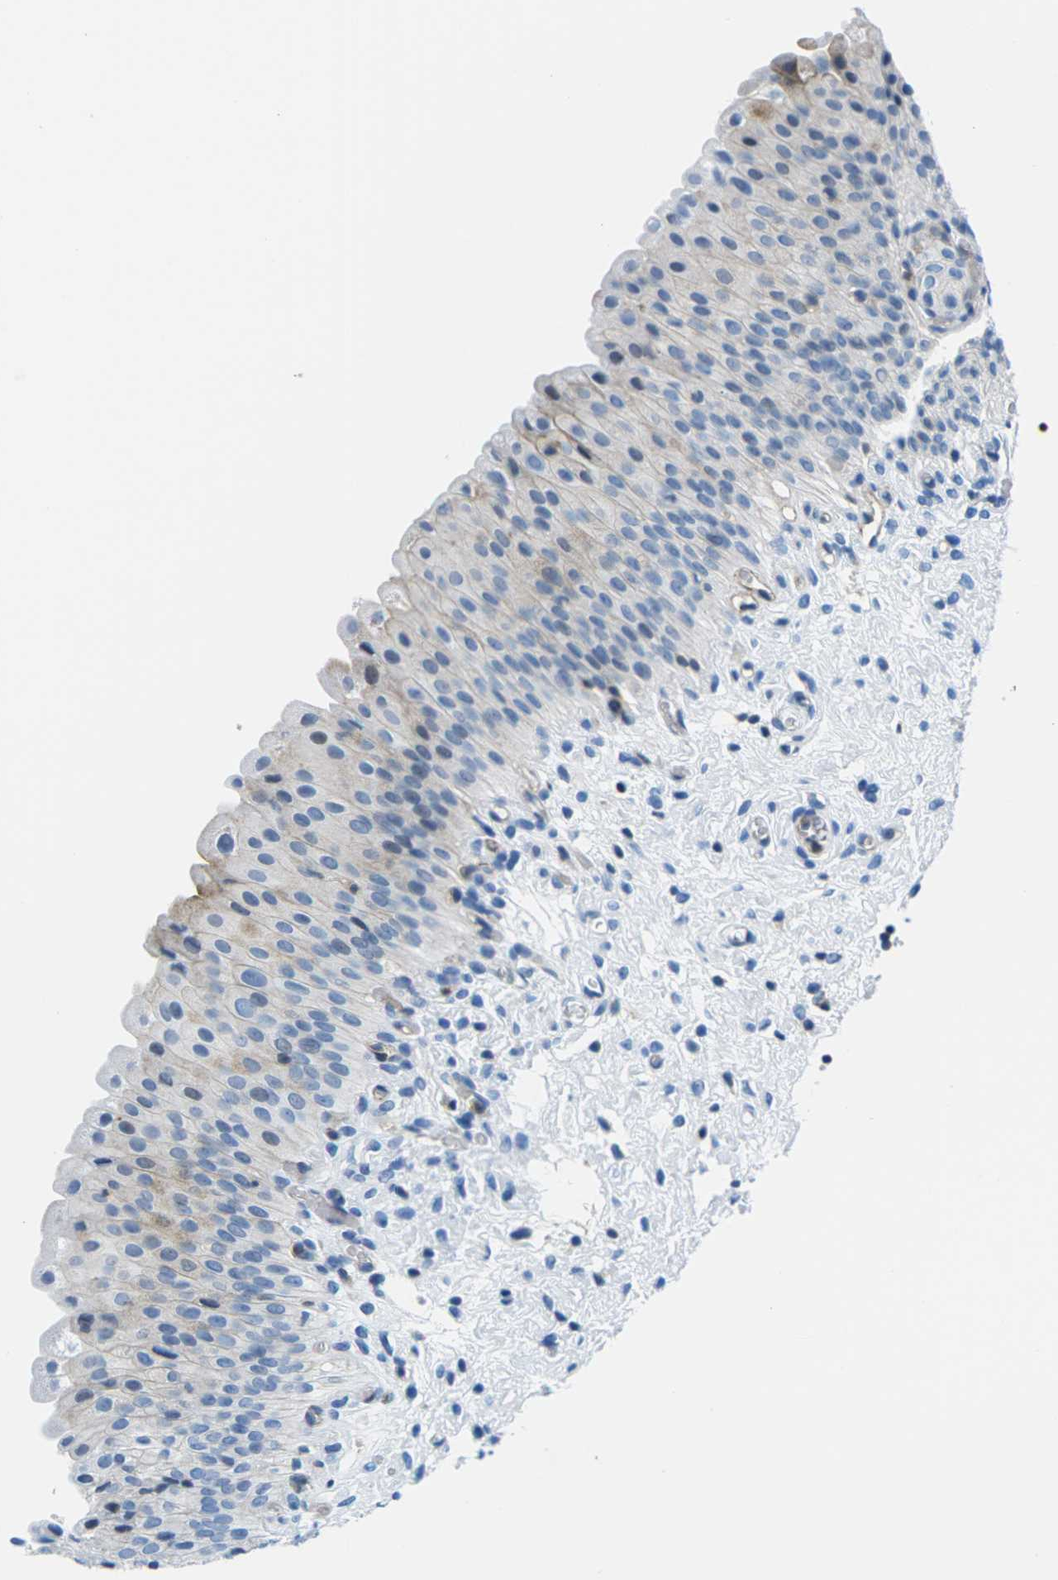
{"staining": {"intensity": "moderate", "quantity": "<25%", "location": "cytoplasmic/membranous"}, "tissue": "urinary bladder", "cell_type": "Urothelial cells", "image_type": "normal", "snomed": [{"axis": "morphology", "description": "Normal tissue, NOS"}, {"axis": "morphology", "description": "Urothelial carcinoma, High grade"}, {"axis": "topography", "description": "Urinary bladder"}], "caption": "IHC photomicrograph of benign human urinary bladder stained for a protein (brown), which demonstrates low levels of moderate cytoplasmic/membranous positivity in about <25% of urothelial cells.", "gene": "SOCS4", "patient": {"sex": "male", "age": 46}}